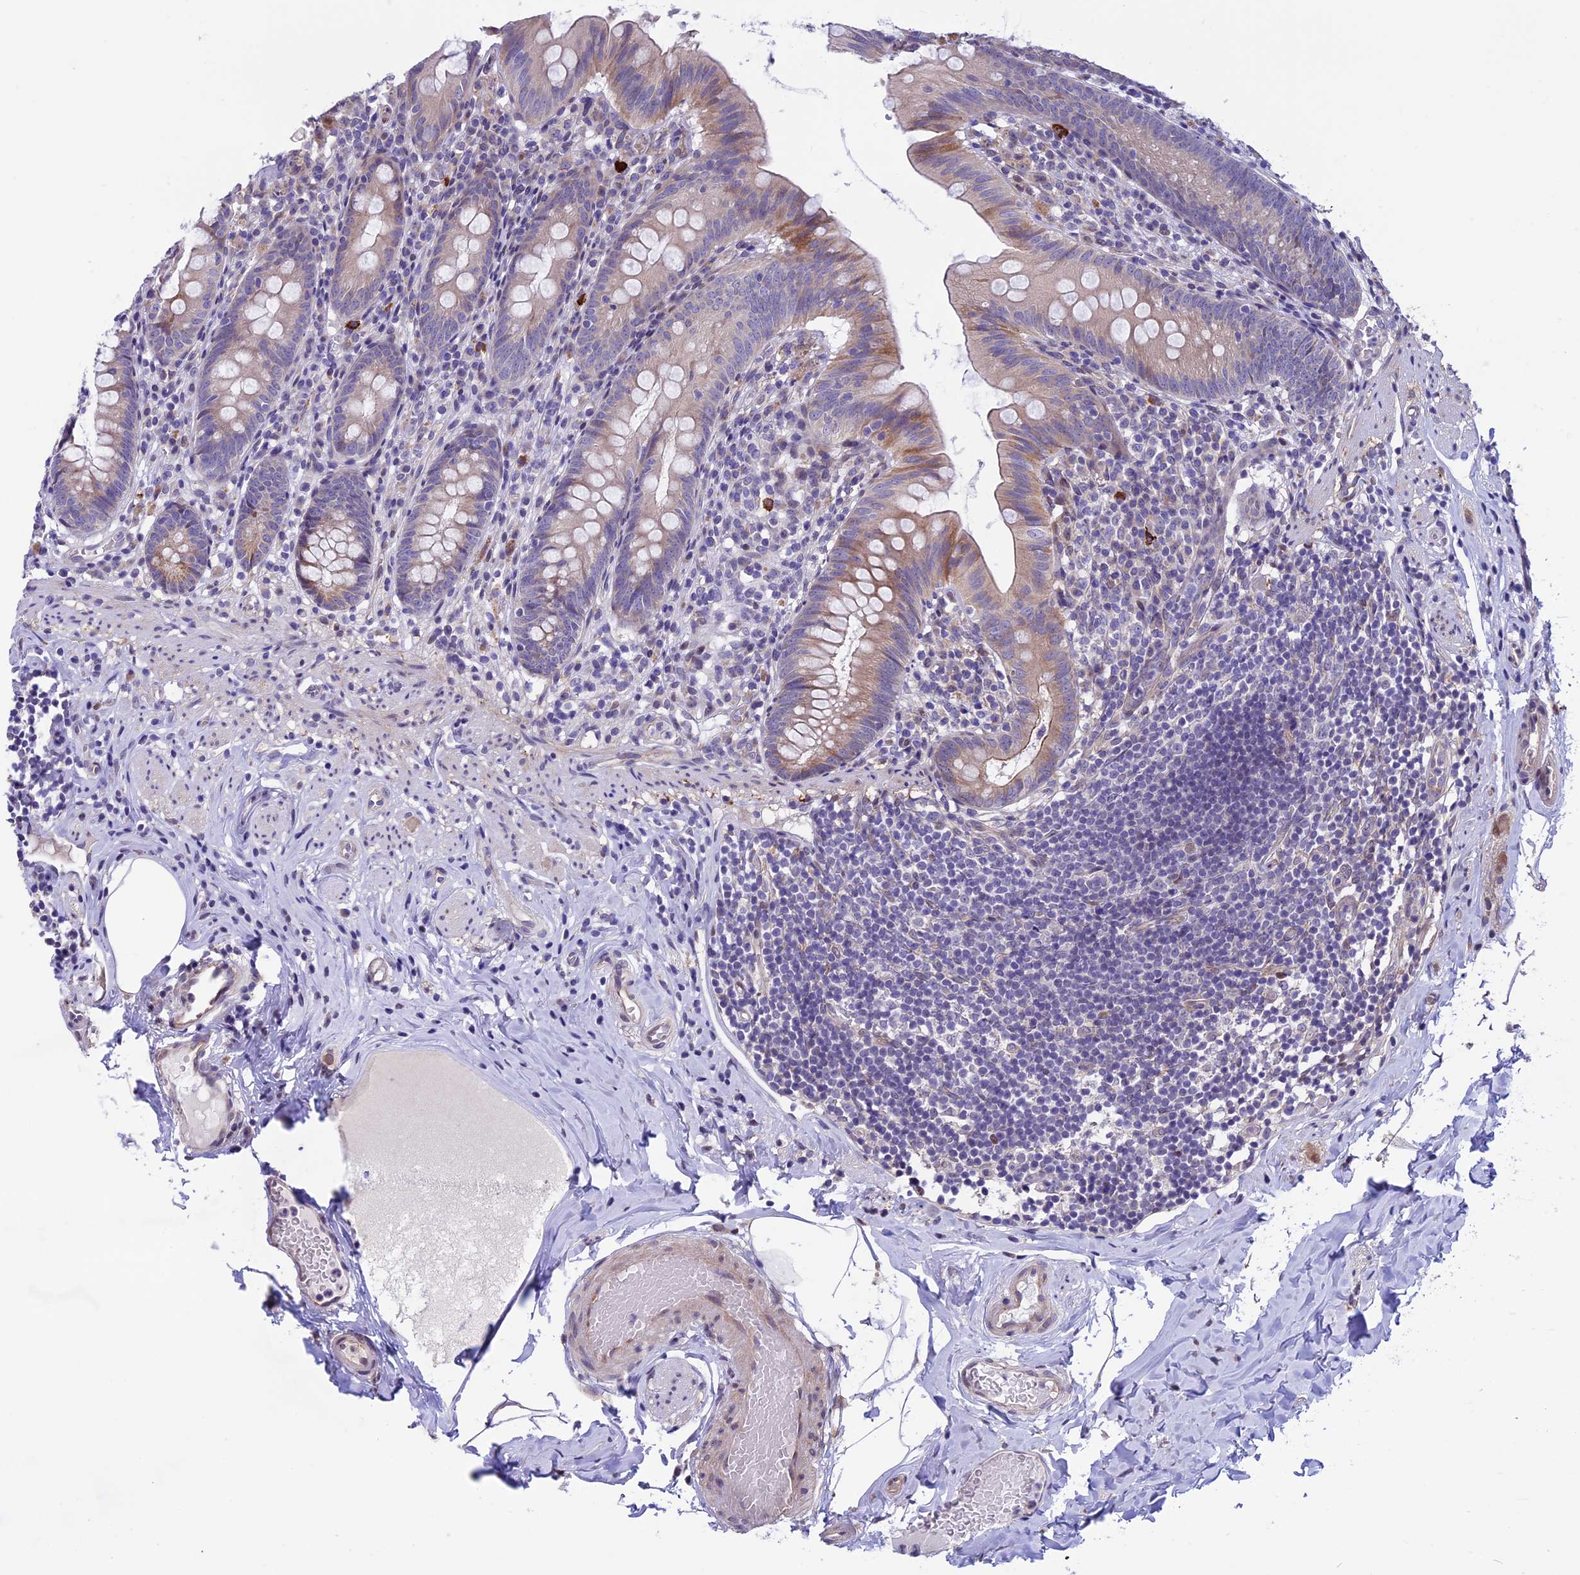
{"staining": {"intensity": "weak", "quantity": "<25%", "location": "cytoplasmic/membranous"}, "tissue": "appendix", "cell_type": "Glandular cells", "image_type": "normal", "snomed": [{"axis": "morphology", "description": "Normal tissue, NOS"}, {"axis": "topography", "description": "Appendix"}], "caption": "Immunohistochemical staining of unremarkable appendix shows no significant positivity in glandular cells.", "gene": "TMEM171", "patient": {"sex": "male", "age": 55}}